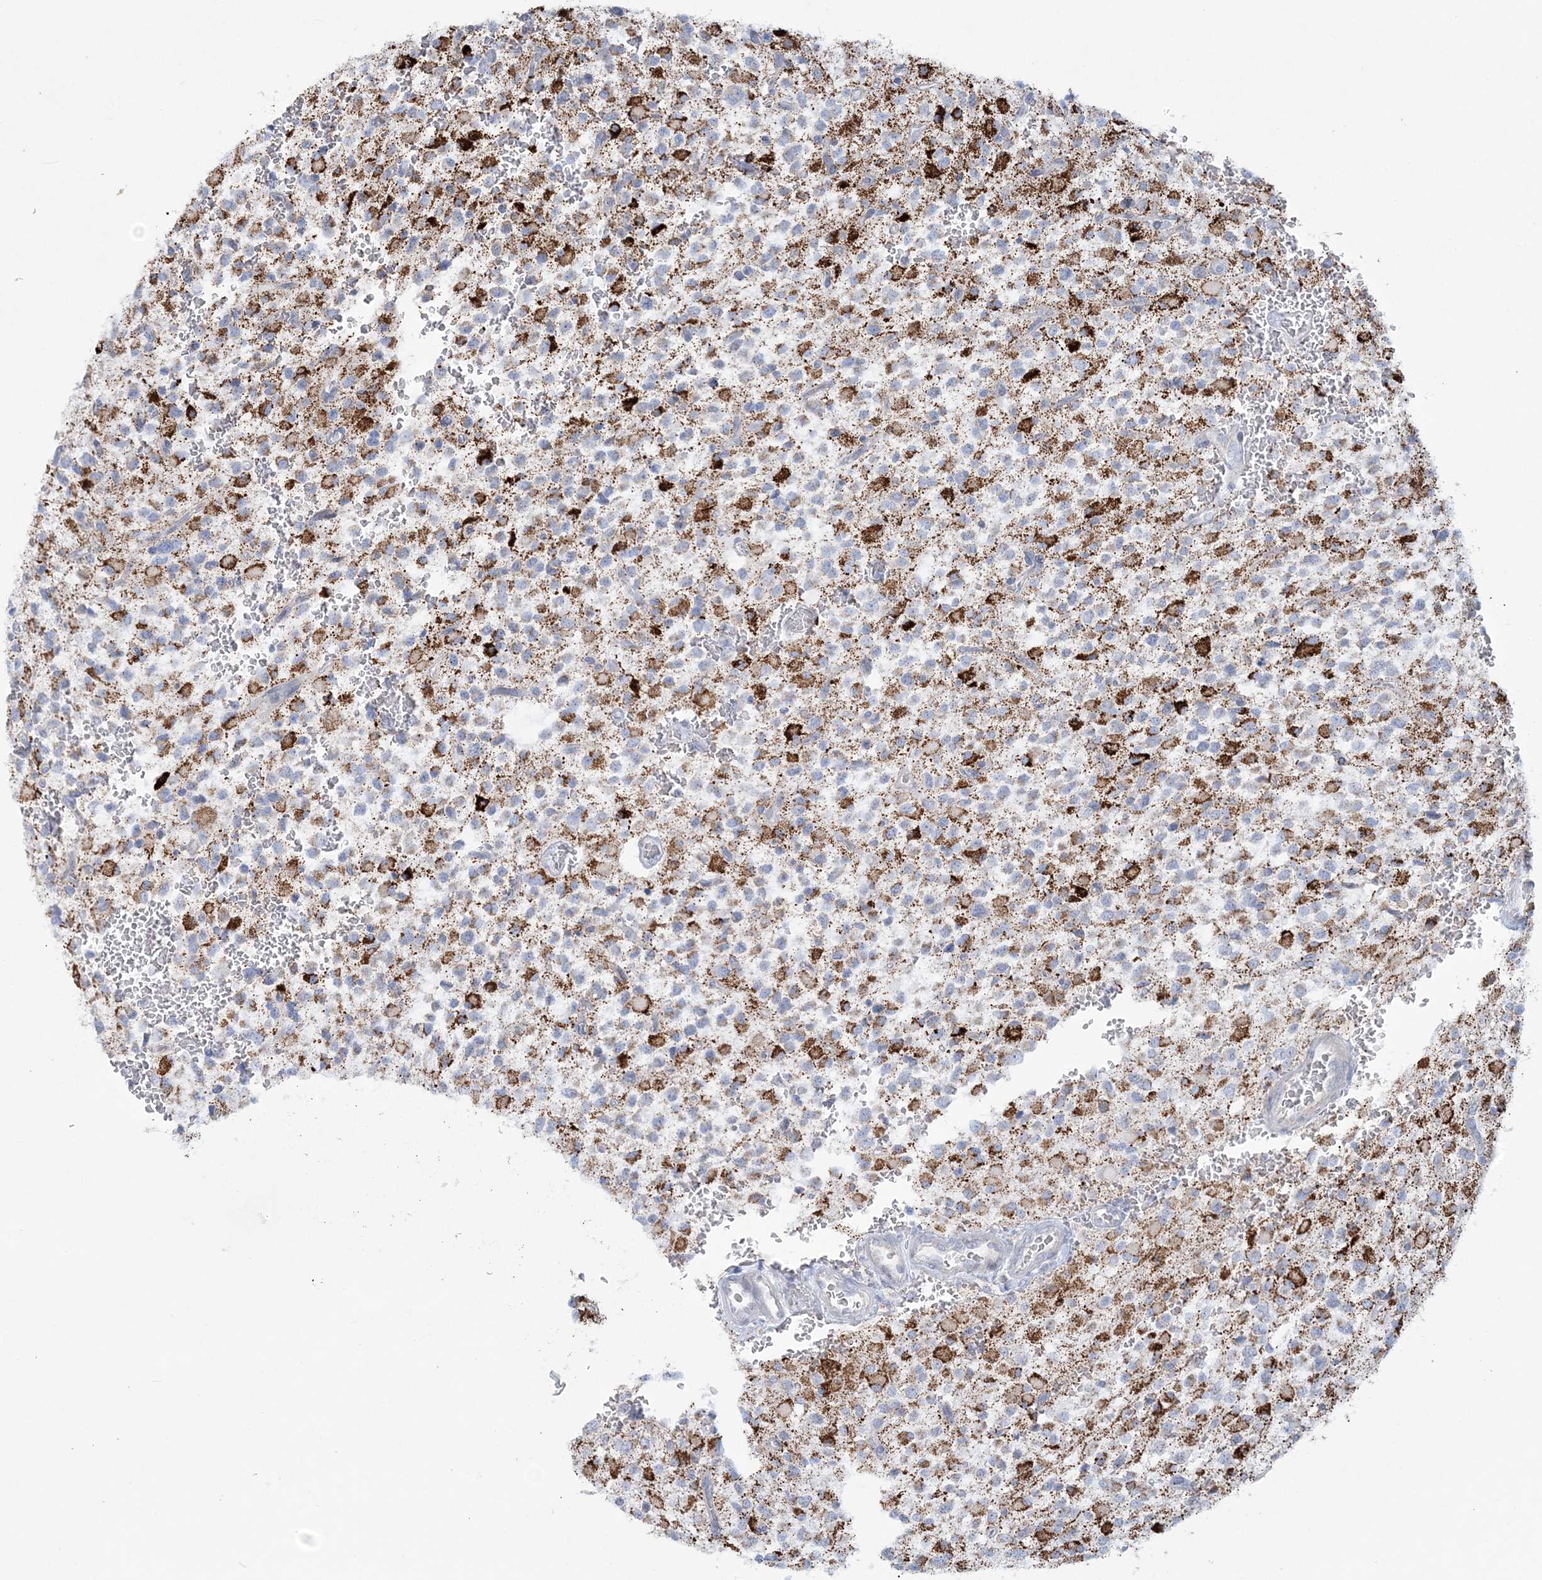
{"staining": {"intensity": "moderate", "quantity": "<25%", "location": "cytoplasmic/membranous"}, "tissue": "glioma", "cell_type": "Tumor cells", "image_type": "cancer", "snomed": [{"axis": "morphology", "description": "Glioma, malignant, High grade"}, {"axis": "topography", "description": "Brain"}], "caption": "Moderate cytoplasmic/membranous protein positivity is appreciated in approximately <25% of tumor cells in malignant glioma (high-grade).", "gene": "TBC1D7", "patient": {"sex": "male", "age": 34}}